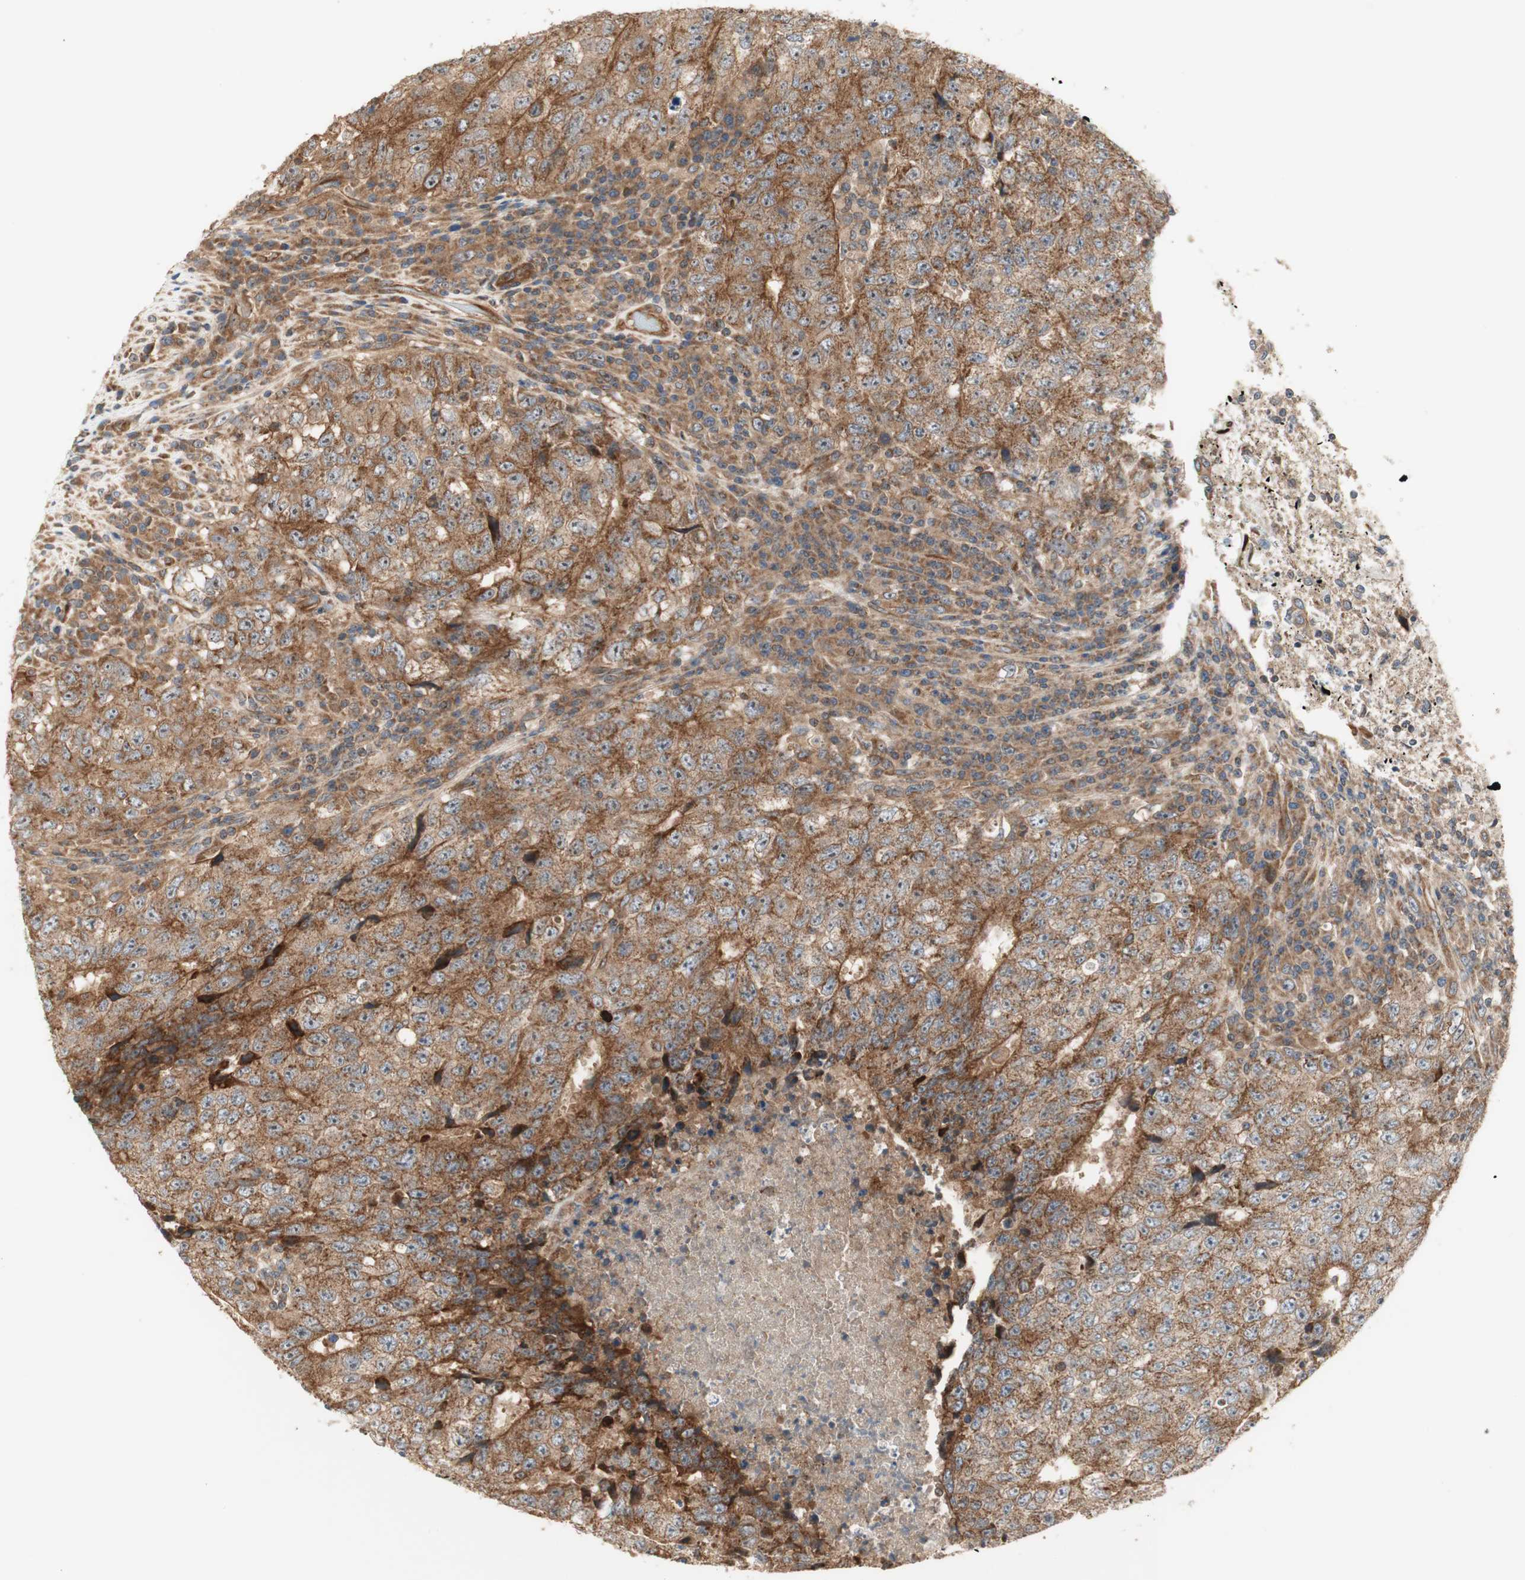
{"staining": {"intensity": "strong", "quantity": ">75%", "location": "cytoplasmic/membranous"}, "tissue": "testis cancer", "cell_type": "Tumor cells", "image_type": "cancer", "snomed": [{"axis": "morphology", "description": "Necrosis, NOS"}, {"axis": "morphology", "description": "Carcinoma, Embryonal, NOS"}, {"axis": "topography", "description": "Testis"}], "caption": "Testis cancer (embryonal carcinoma) tissue exhibits strong cytoplasmic/membranous staining in approximately >75% of tumor cells", "gene": "CTTNBP2NL", "patient": {"sex": "male", "age": 19}}